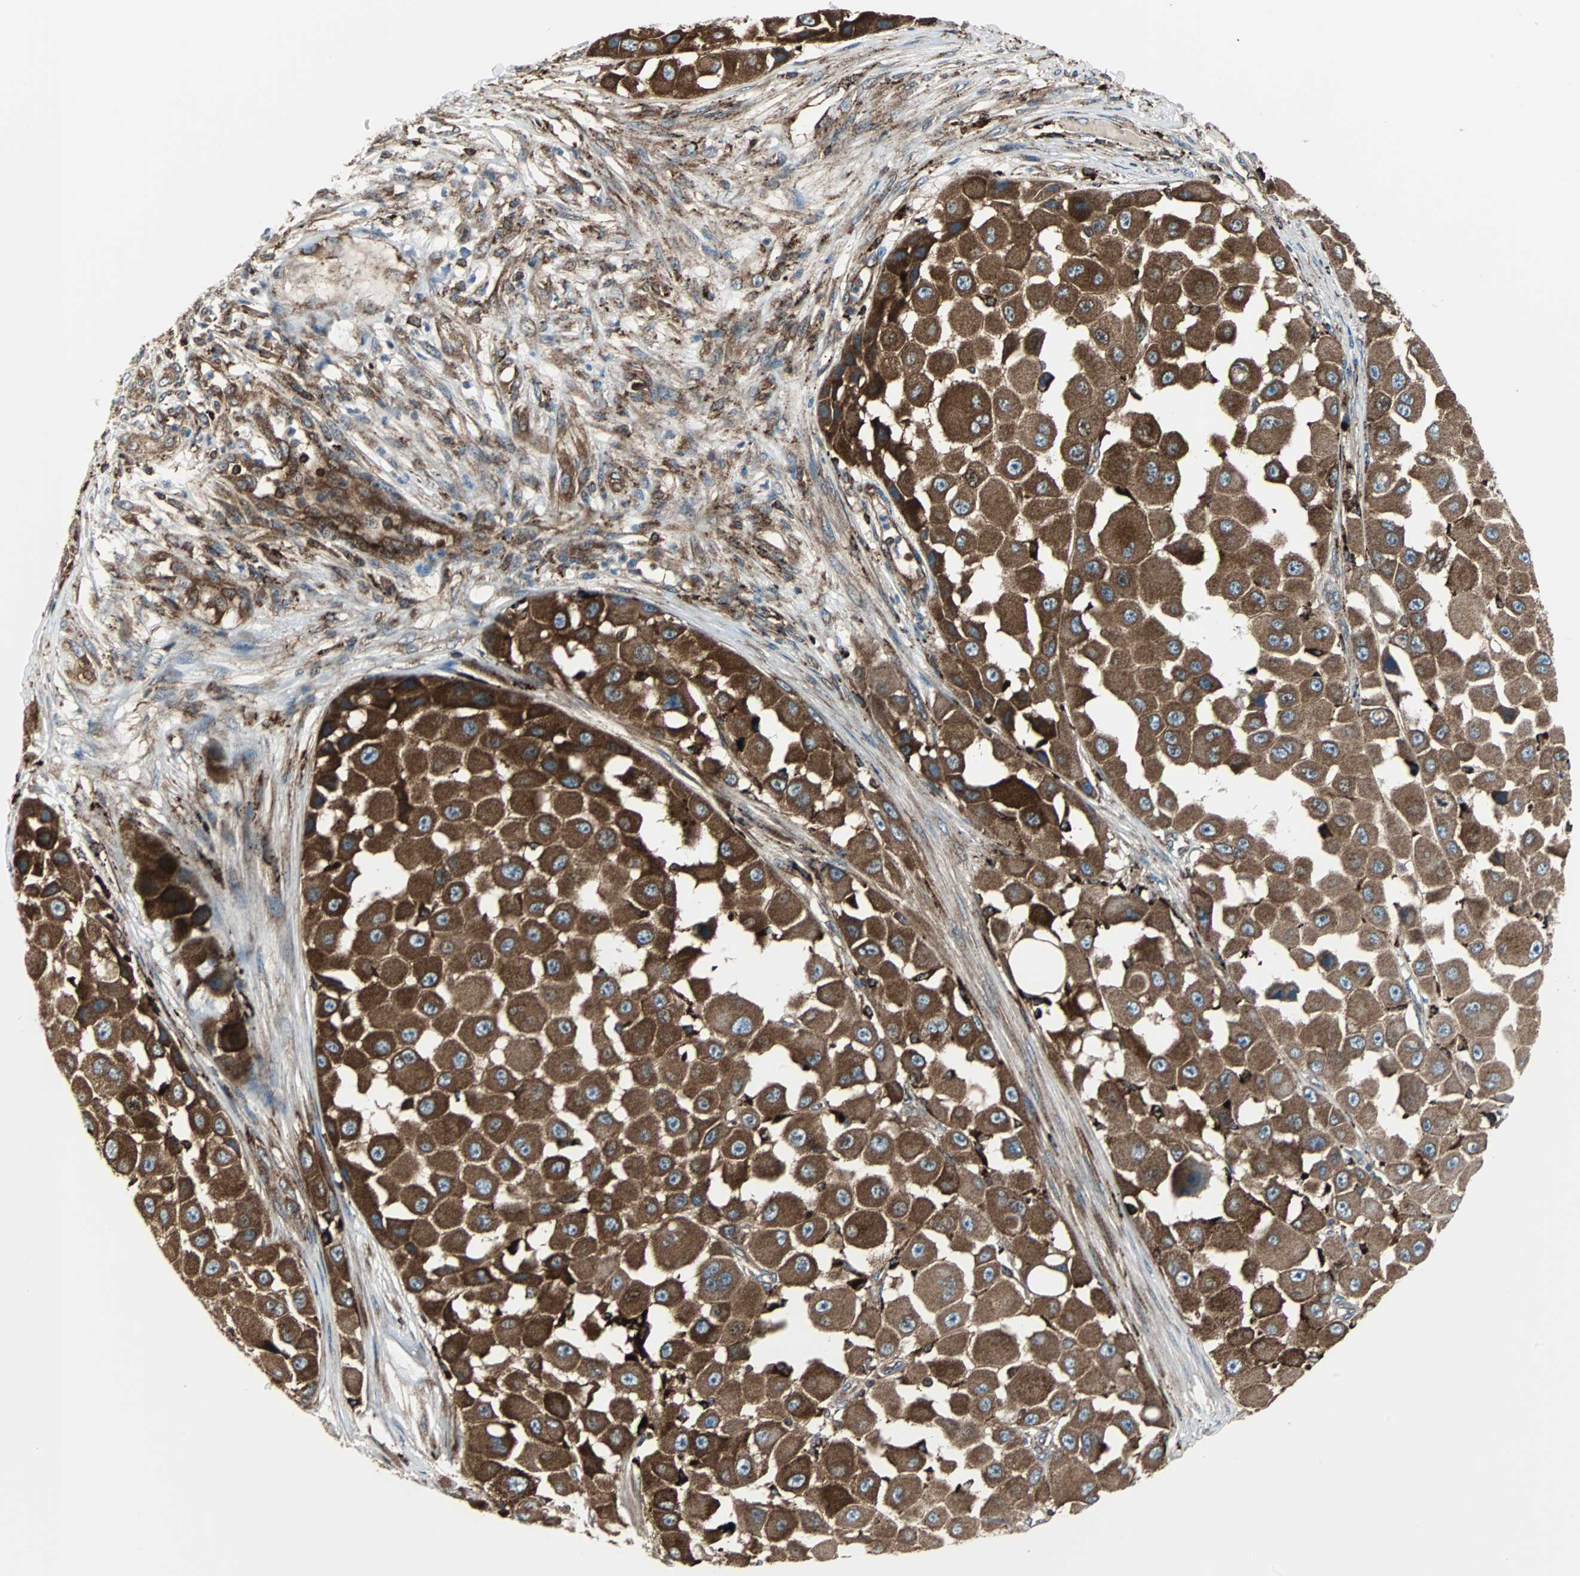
{"staining": {"intensity": "strong", "quantity": ">75%", "location": "cytoplasmic/membranous"}, "tissue": "melanoma", "cell_type": "Tumor cells", "image_type": "cancer", "snomed": [{"axis": "morphology", "description": "Malignant melanoma, NOS"}, {"axis": "topography", "description": "Skin"}], "caption": "A brown stain highlights strong cytoplasmic/membranous positivity of a protein in human malignant melanoma tumor cells.", "gene": "RELA", "patient": {"sex": "female", "age": 81}}